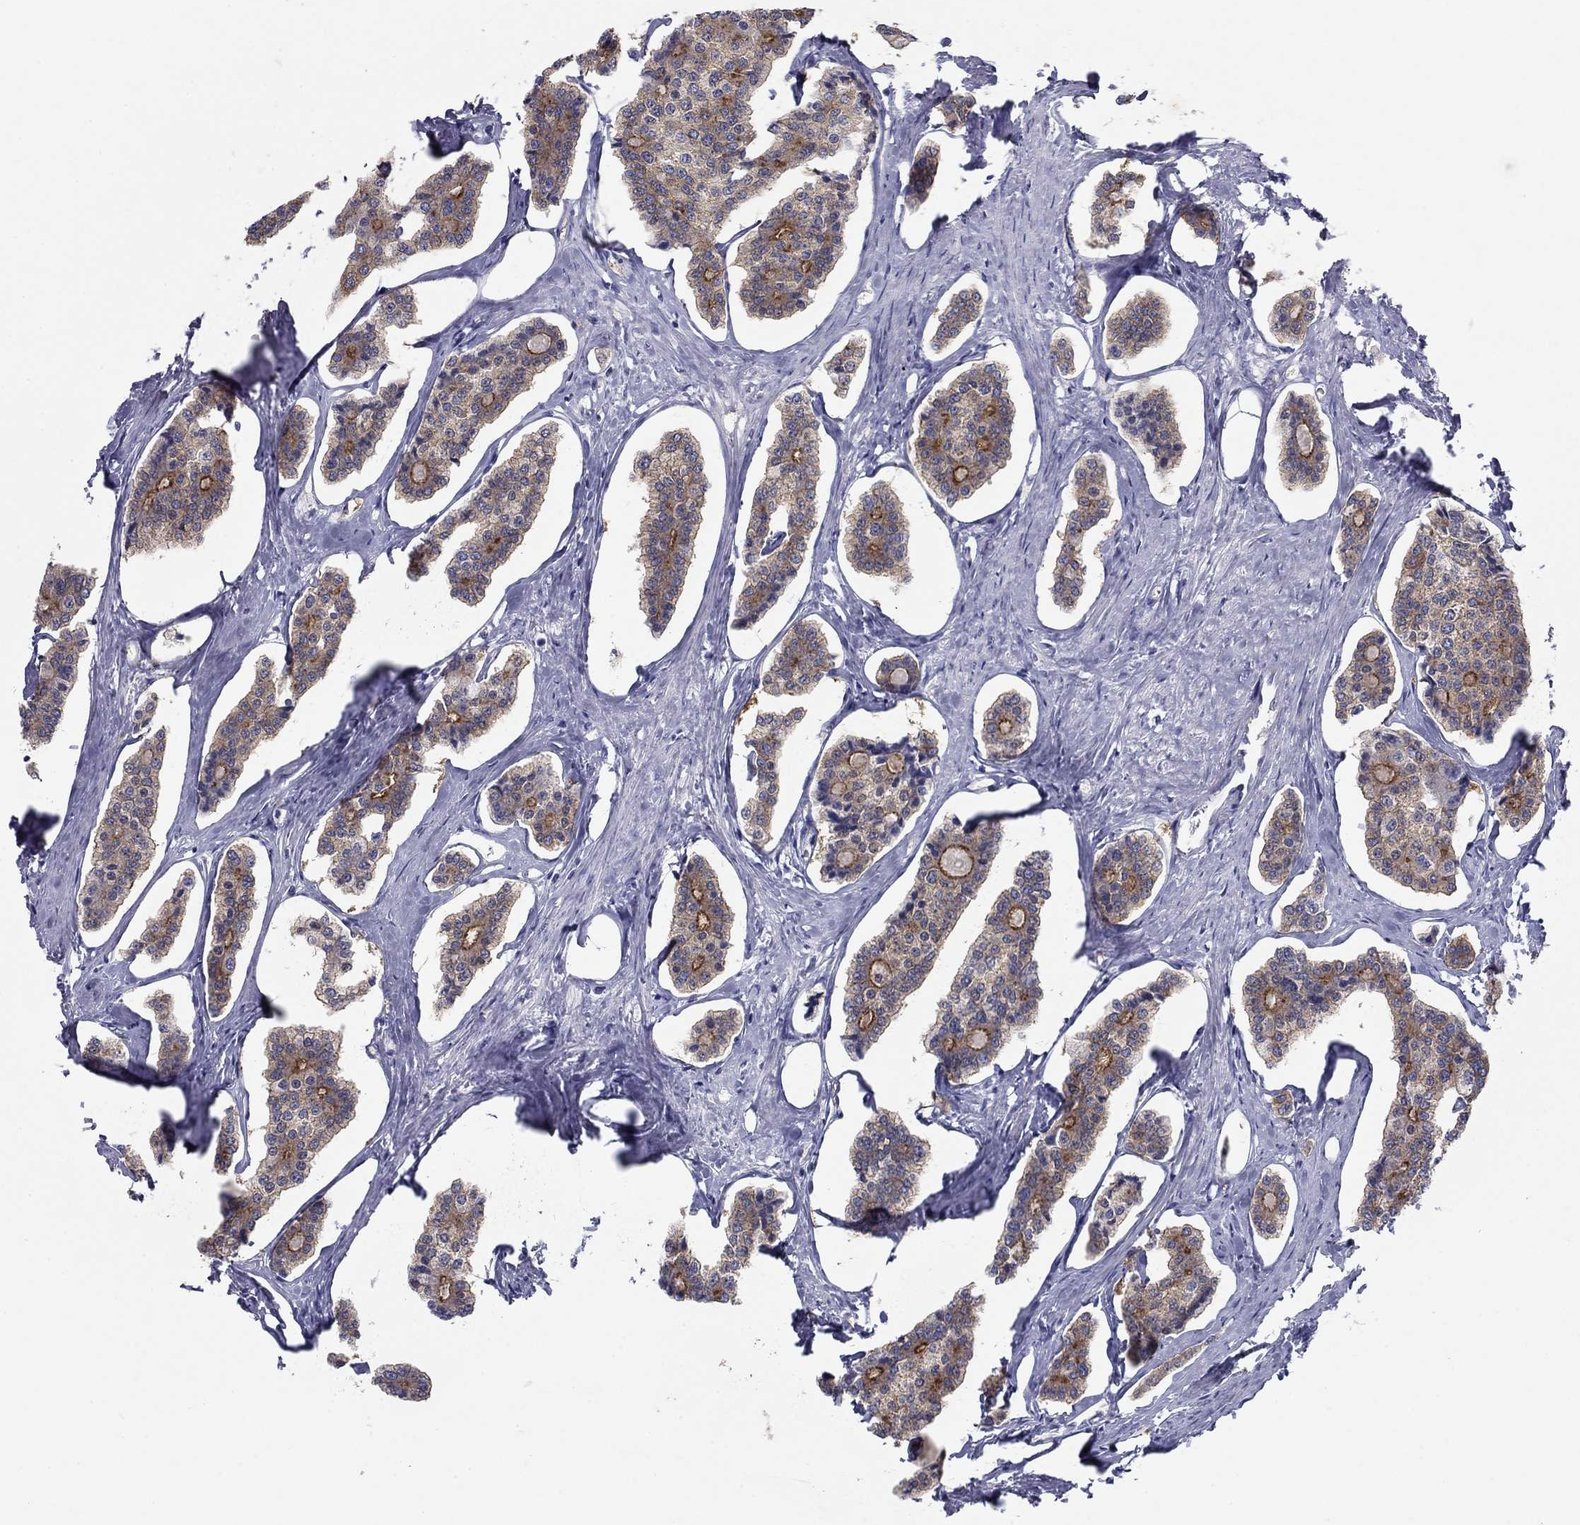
{"staining": {"intensity": "strong", "quantity": "<25%", "location": "cytoplasmic/membranous"}, "tissue": "carcinoid", "cell_type": "Tumor cells", "image_type": "cancer", "snomed": [{"axis": "morphology", "description": "Carcinoid, malignant, NOS"}, {"axis": "topography", "description": "Small intestine"}], "caption": "Malignant carcinoid was stained to show a protein in brown. There is medium levels of strong cytoplasmic/membranous staining in about <25% of tumor cells.", "gene": "PLS1", "patient": {"sex": "female", "age": 65}}